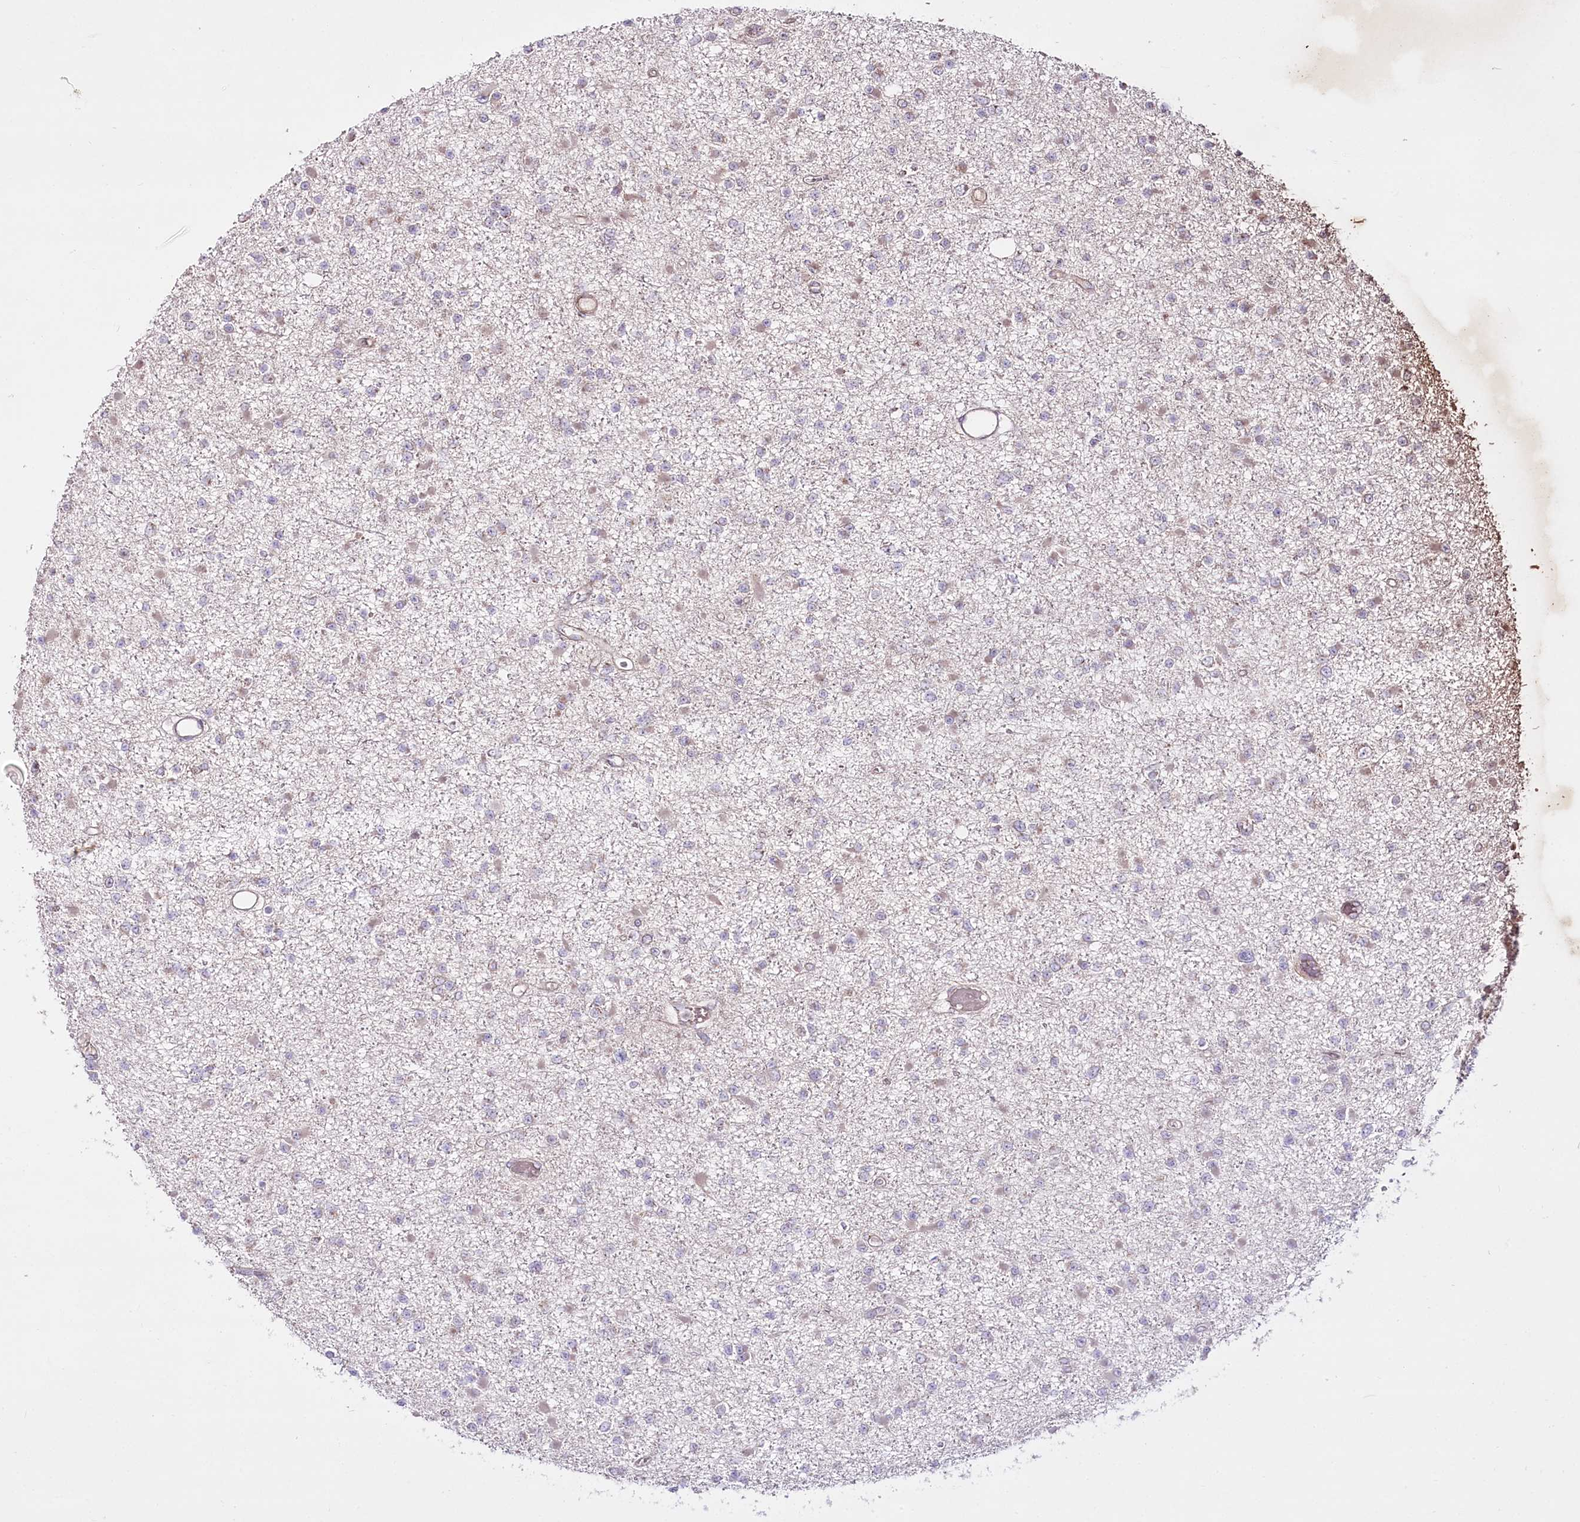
{"staining": {"intensity": "negative", "quantity": "none", "location": "none"}, "tissue": "glioma", "cell_type": "Tumor cells", "image_type": "cancer", "snomed": [{"axis": "morphology", "description": "Glioma, malignant, Low grade"}, {"axis": "topography", "description": "Brain"}], "caption": "An immunohistochemistry image of low-grade glioma (malignant) is shown. There is no staining in tumor cells of low-grade glioma (malignant).", "gene": "REXO2", "patient": {"sex": "female", "age": 22}}